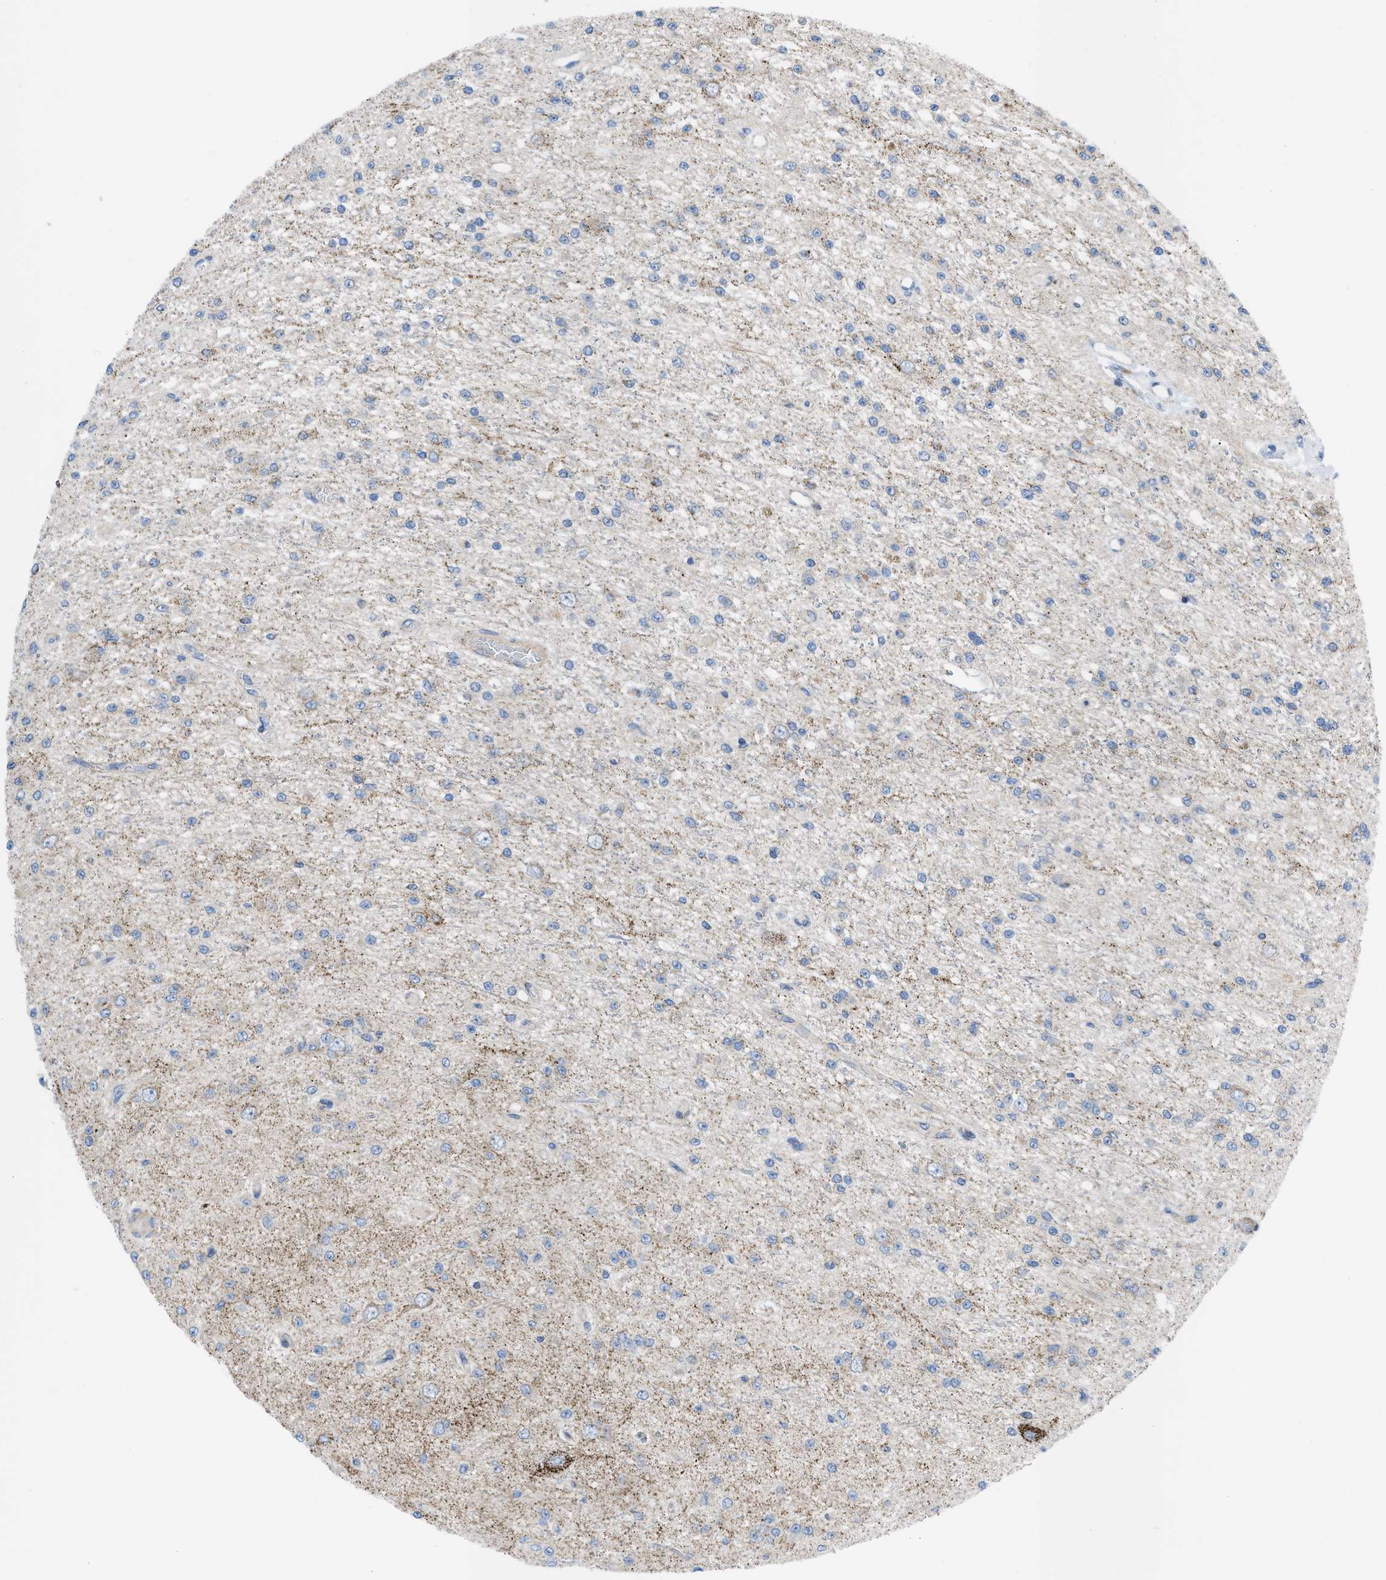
{"staining": {"intensity": "negative", "quantity": "none", "location": "none"}, "tissue": "glioma", "cell_type": "Tumor cells", "image_type": "cancer", "snomed": [{"axis": "morphology", "description": "Glioma, malignant, Low grade"}, {"axis": "topography", "description": "Brain"}], "caption": "Histopathology image shows no significant protein expression in tumor cells of malignant glioma (low-grade).", "gene": "RBBP9", "patient": {"sex": "male", "age": 38}}